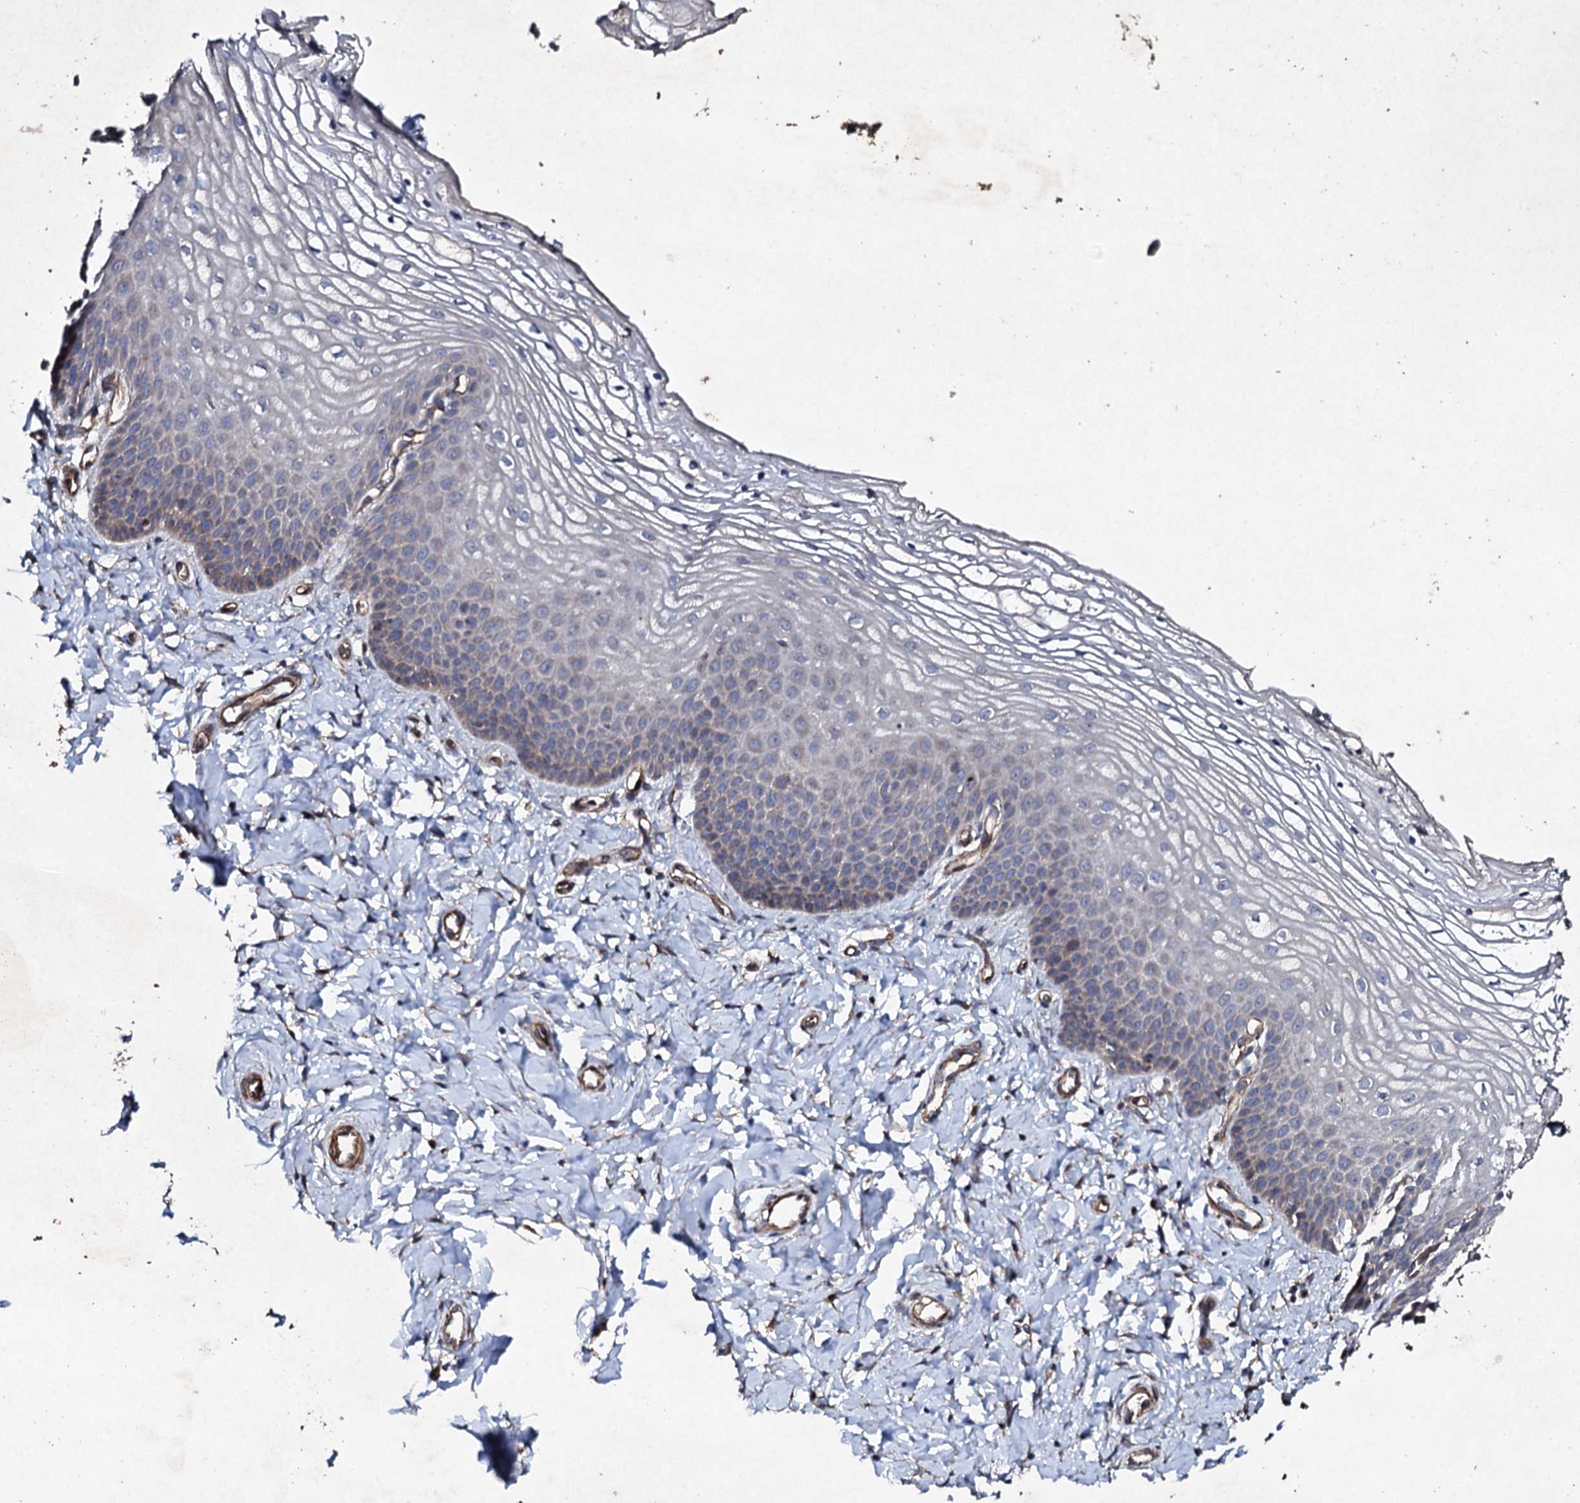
{"staining": {"intensity": "weak", "quantity": "25%-75%", "location": "cytoplasmic/membranous"}, "tissue": "vagina", "cell_type": "Squamous epithelial cells", "image_type": "normal", "snomed": [{"axis": "morphology", "description": "Normal tissue, NOS"}, {"axis": "topography", "description": "Vagina"}, {"axis": "topography", "description": "Cervix"}], "caption": "High-power microscopy captured an immunohistochemistry (IHC) image of unremarkable vagina, revealing weak cytoplasmic/membranous positivity in about 25%-75% of squamous epithelial cells. The protein is shown in brown color, while the nuclei are stained blue.", "gene": "MOCOS", "patient": {"sex": "female", "age": 40}}